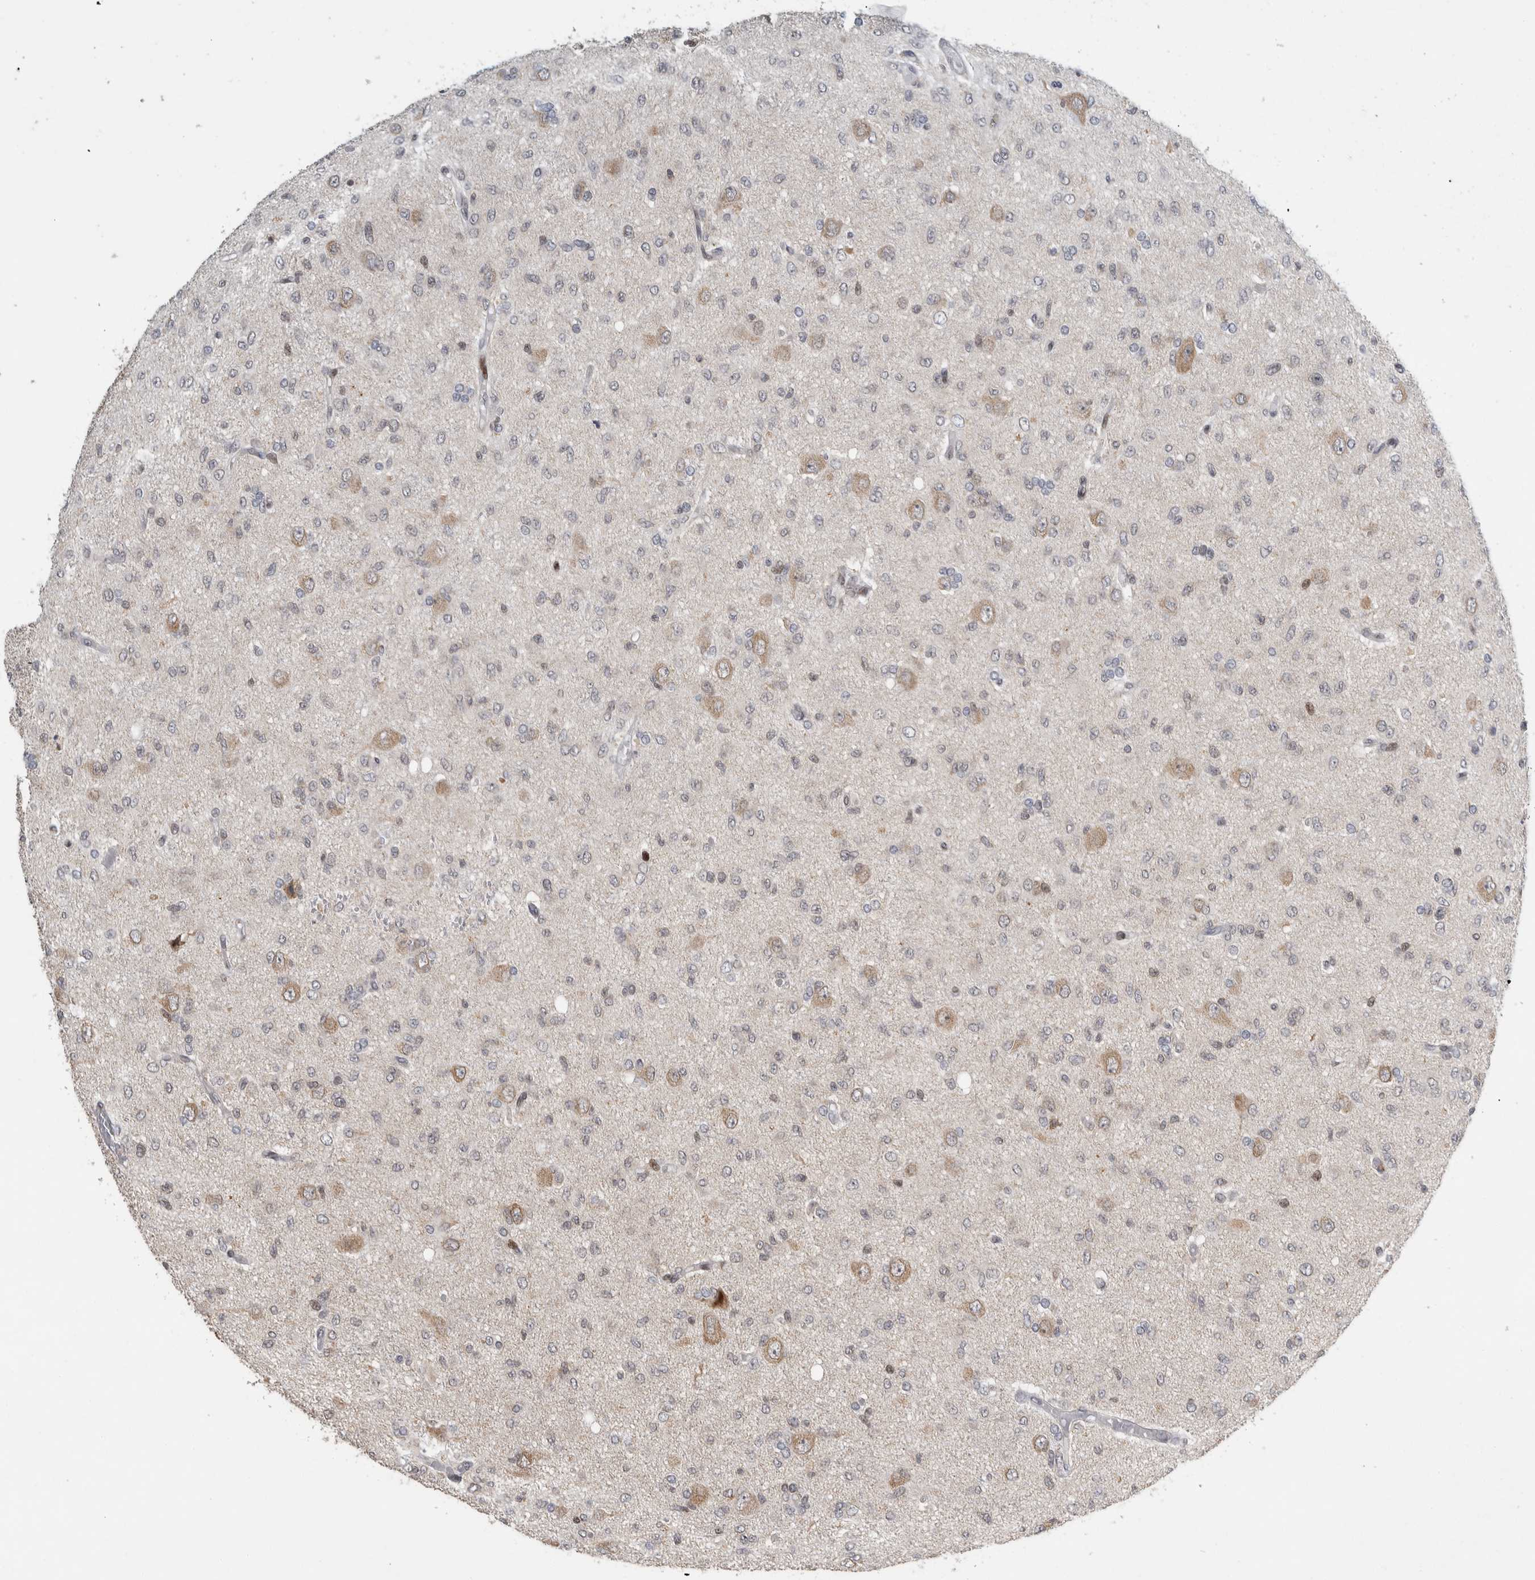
{"staining": {"intensity": "weak", "quantity": "<25%", "location": "cytoplasmic/membranous"}, "tissue": "glioma", "cell_type": "Tumor cells", "image_type": "cancer", "snomed": [{"axis": "morphology", "description": "Glioma, malignant, High grade"}, {"axis": "topography", "description": "Brain"}], "caption": "This histopathology image is of malignant glioma (high-grade) stained with immunohistochemistry (IHC) to label a protein in brown with the nuclei are counter-stained blue. There is no staining in tumor cells. The staining is performed using DAB brown chromogen with nuclei counter-stained in using hematoxylin.", "gene": "C8orf58", "patient": {"sex": "female", "age": 59}}